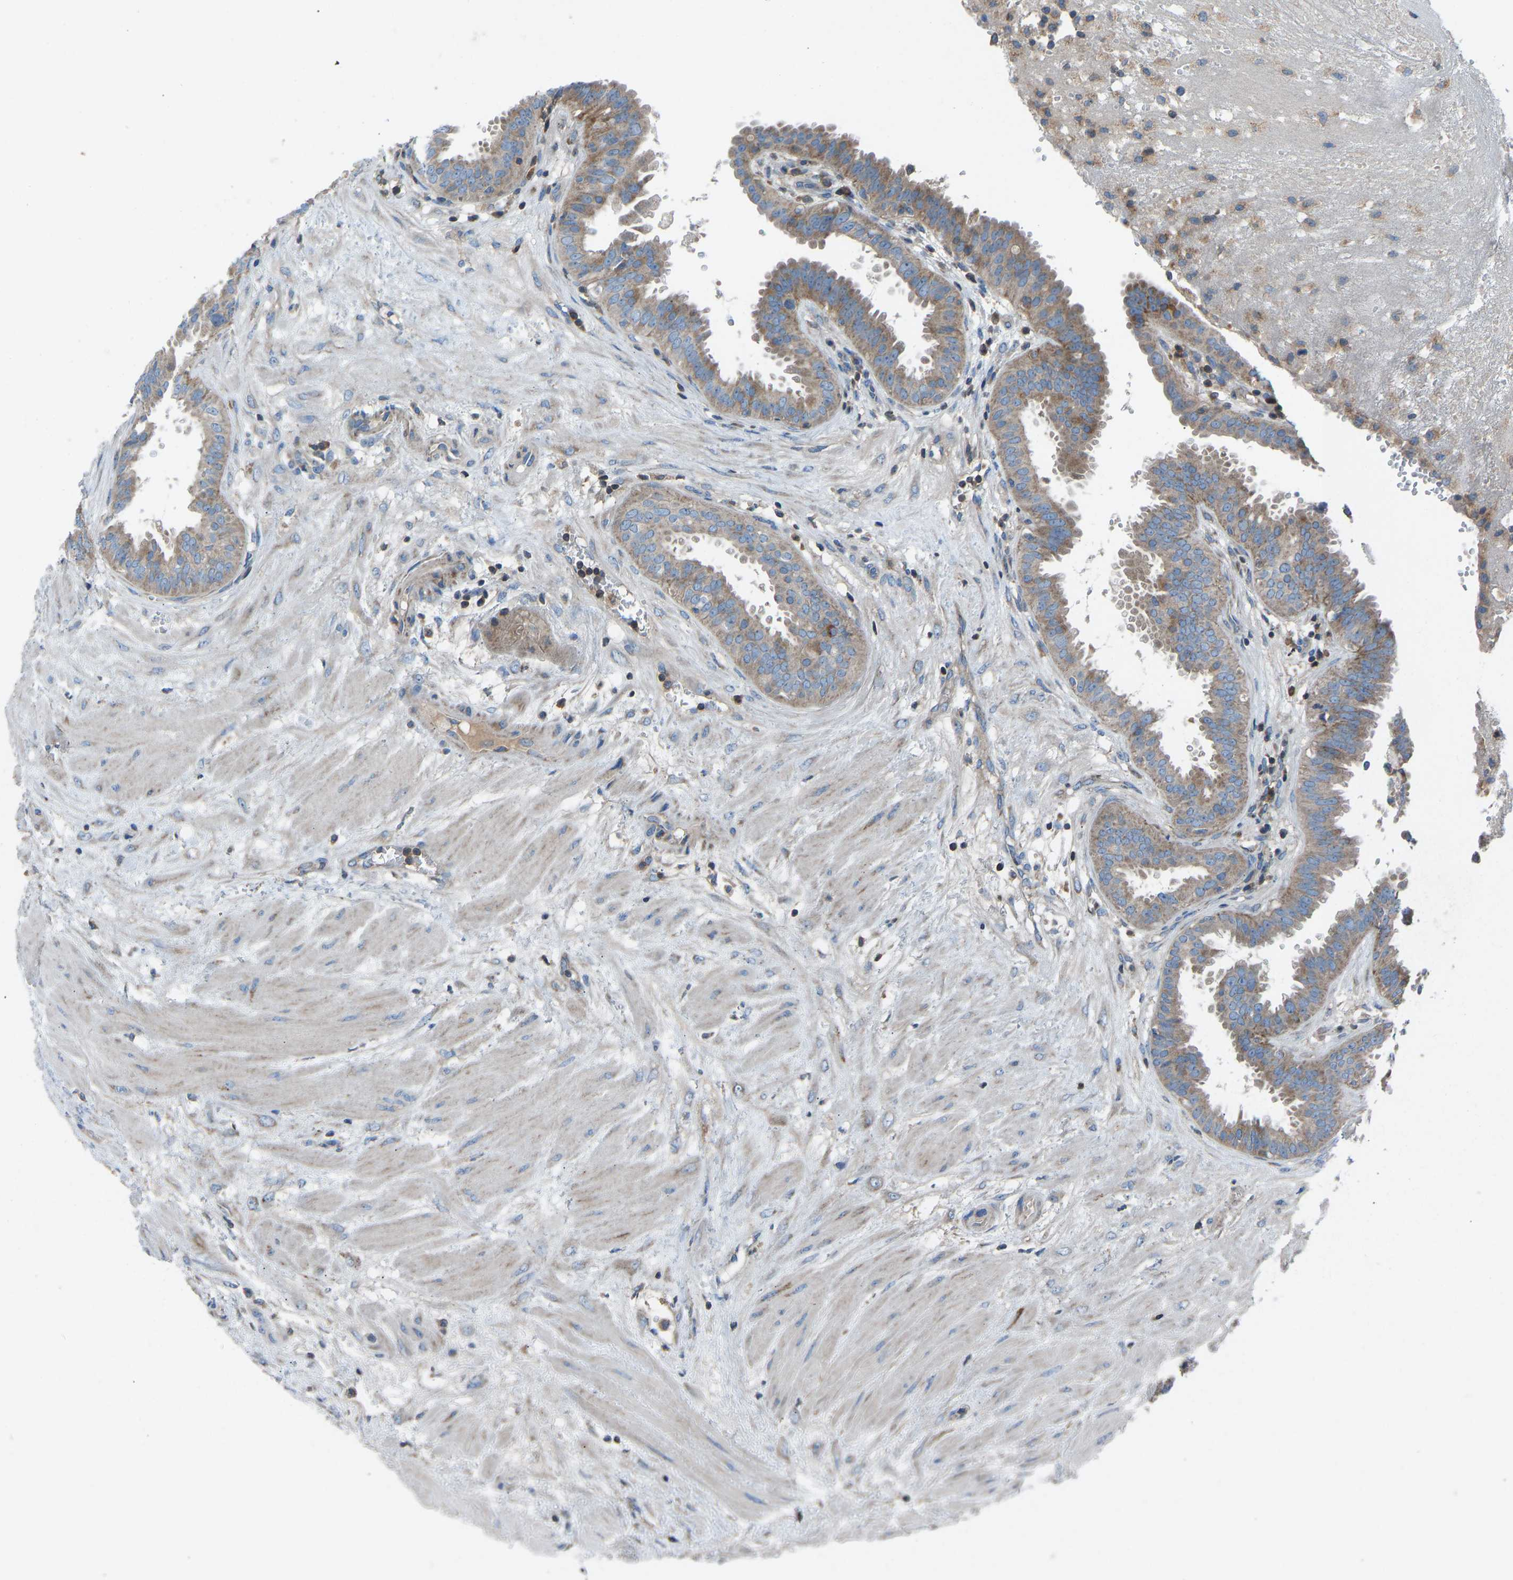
{"staining": {"intensity": "weak", "quantity": ">75%", "location": "cytoplasmic/membranous"}, "tissue": "fallopian tube", "cell_type": "Glandular cells", "image_type": "normal", "snomed": [{"axis": "morphology", "description": "Normal tissue, NOS"}, {"axis": "topography", "description": "Fallopian tube"}, {"axis": "topography", "description": "Placenta"}], "caption": "DAB immunohistochemical staining of benign human fallopian tube demonstrates weak cytoplasmic/membranous protein positivity in about >75% of glandular cells.", "gene": "GRK6", "patient": {"sex": "female", "age": 32}}